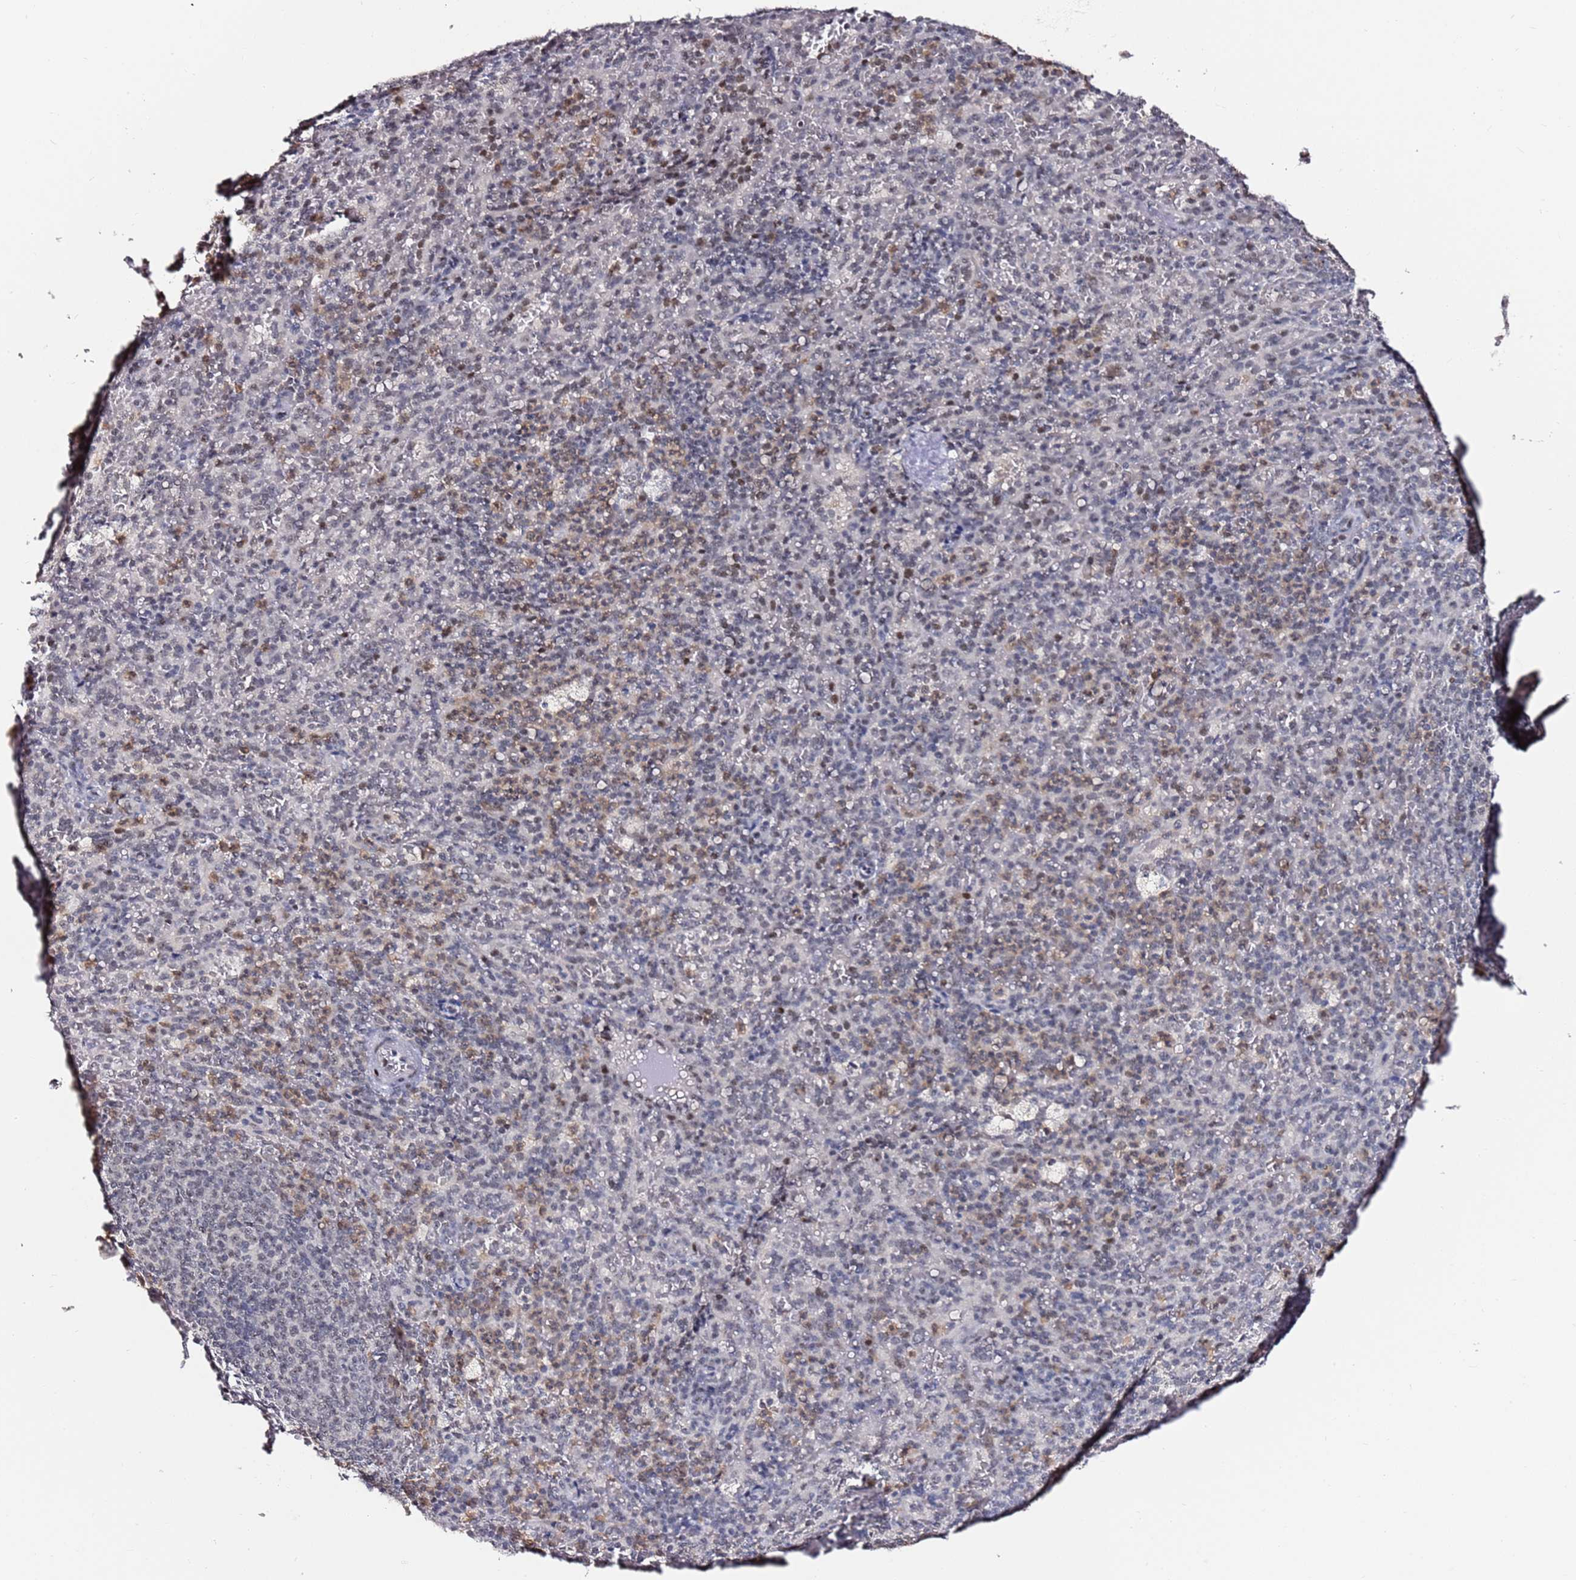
{"staining": {"intensity": "negative", "quantity": "none", "location": "none"}, "tissue": "spleen", "cell_type": "Cells in red pulp", "image_type": "normal", "snomed": [{"axis": "morphology", "description": "Normal tissue, NOS"}, {"axis": "topography", "description": "Spleen"}], "caption": "Immunohistochemistry of unremarkable human spleen demonstrates no positivity in cells in red pulp.", "gene": "FCF1", "patient": {"sex": "female", "age": 21}}